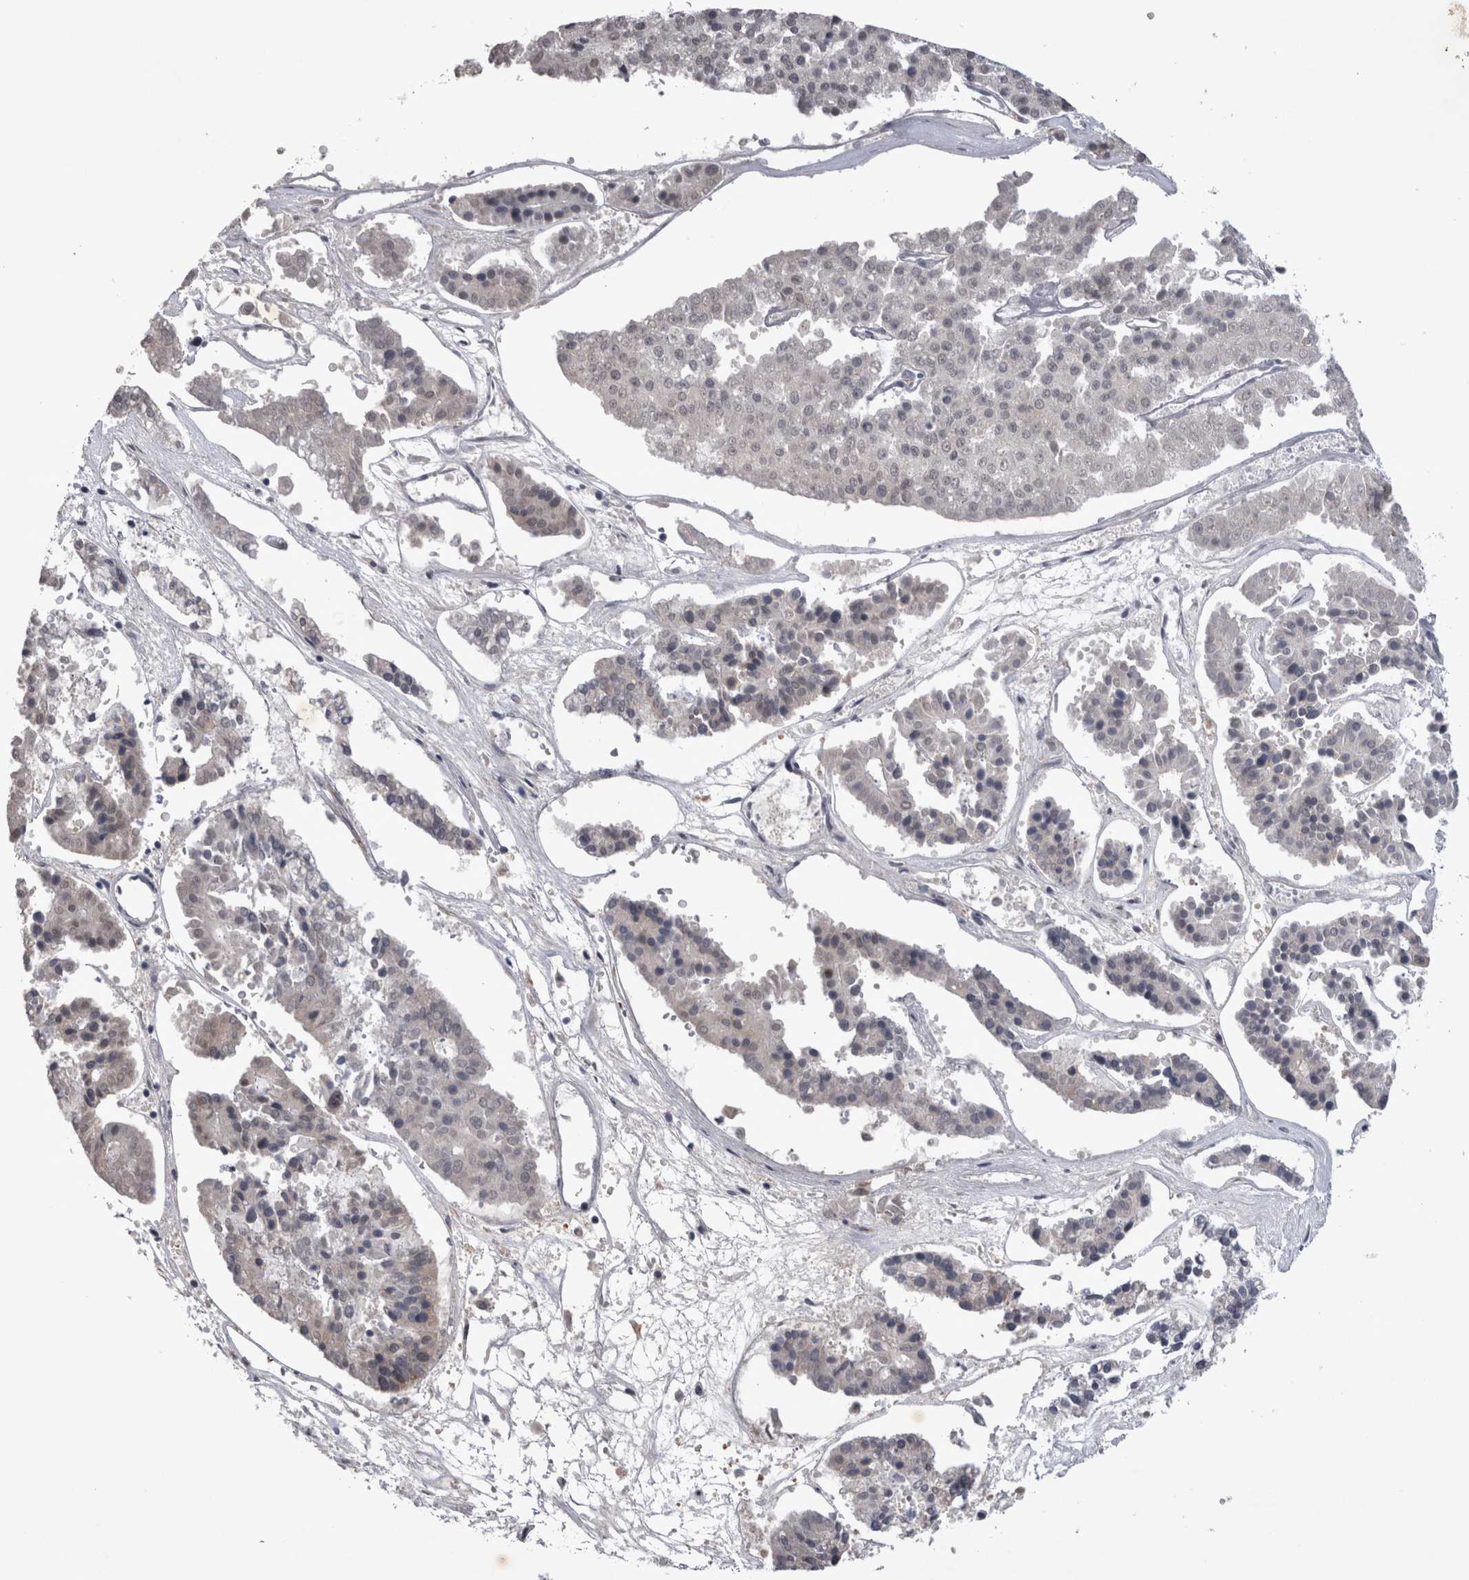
{"staining": {"intensity": "negative", "quantity": "none", "location": "none"}, "tissue": "pancreatic cancer", "cell_type": "Tumor cells", "image_type": "cancer", "snomed": [{"axis": "morphology", "description": "Adenocarcinoma, NOS"}, {"axis": "topography", "description": "Pancreas"}], "caption": "Pancreatic adenocarcinoma was stained to show a protein in brown. There is no significant expression in tumor cells.", "gene": "IFI44", "patient": {"sex": "male", "age": 50}}